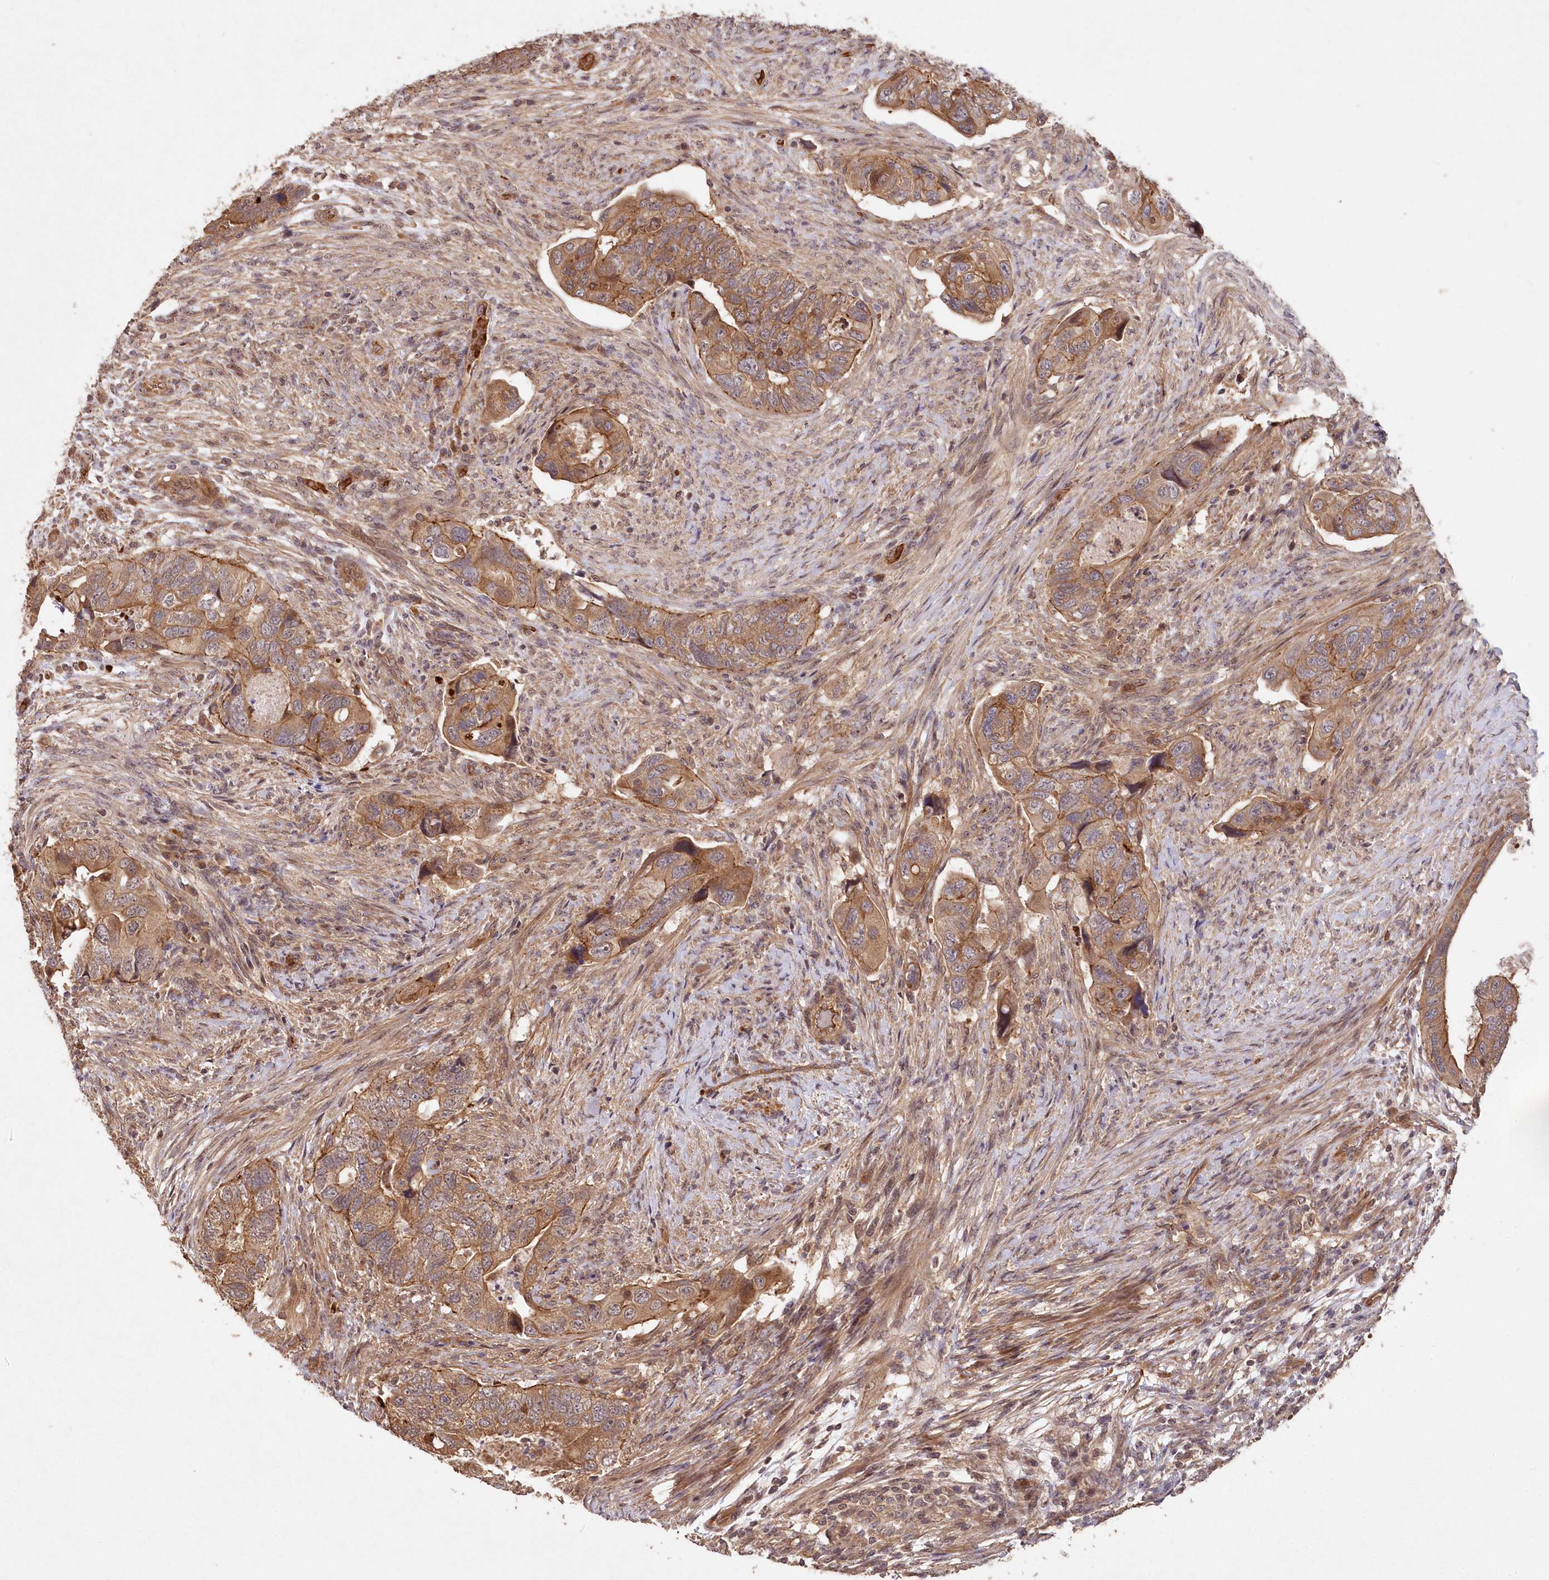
{"staining": {"intensity": "moderate", "quantity": ">75%", "location": "cytoplasmic/membranous,nuclear"}, "tissue": "colorectal cancer", "cell_type": "Tumor cells", "image_type": "cancer", "snomed": [{"axis": "morphology", "description": "Adenocarcinoma, NOS"}, {"axis": "topography", "description": "Rectum"}], "caption": "Immunohistochemical staining of human colorectal adenocarcinoma reveals medium levels of moderate cytoplasmic/membranous and nuclear protein expression in about >75% of tumor cells.", "gene": "HYCC2", "patient": {"sex": "male", "age": 63}}